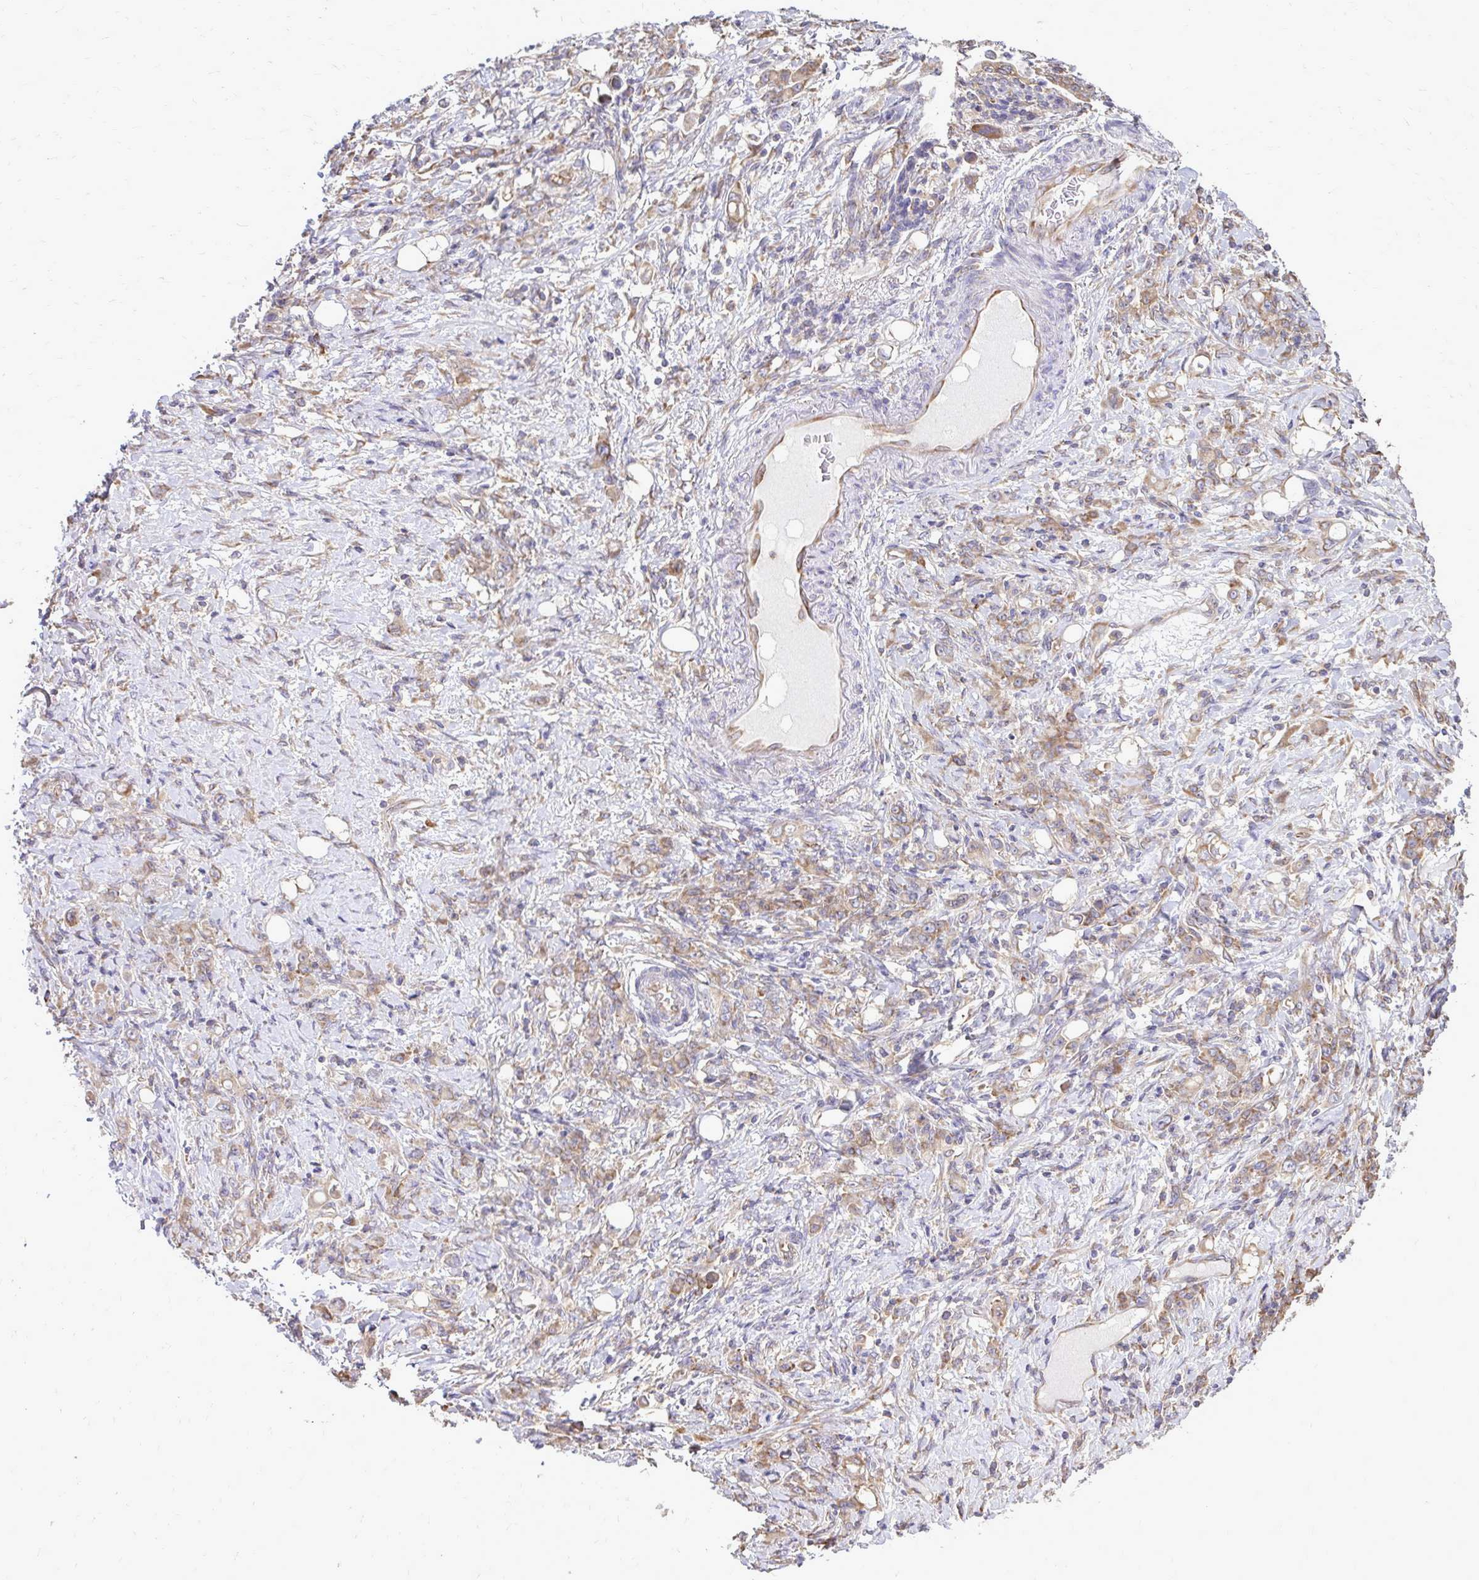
{"staining": {"intensity": "moderate", "quantity": ">75%", "location": "cytoplasmic/membranous"}, "tissue": "stomach cancer", "cell_type": "Tumor cells", "image_type": "cancer", "snomed": [{"axis": "morphology", "description": "Adenocarcinoma, NOS"}, {"axis": "topography", "description": "Stomach"}], "caption": "Immunohistochemistry (IHC) of human adenocarcinoma (stomach) displays medium levels of moderate cytoplasmic/membranous staining in approximately >75% of tumor cells. (IHC, brightfield microscopy, high magnification).", "gene": "RPS3", "patient": {"sex": "female", "age": 79}}